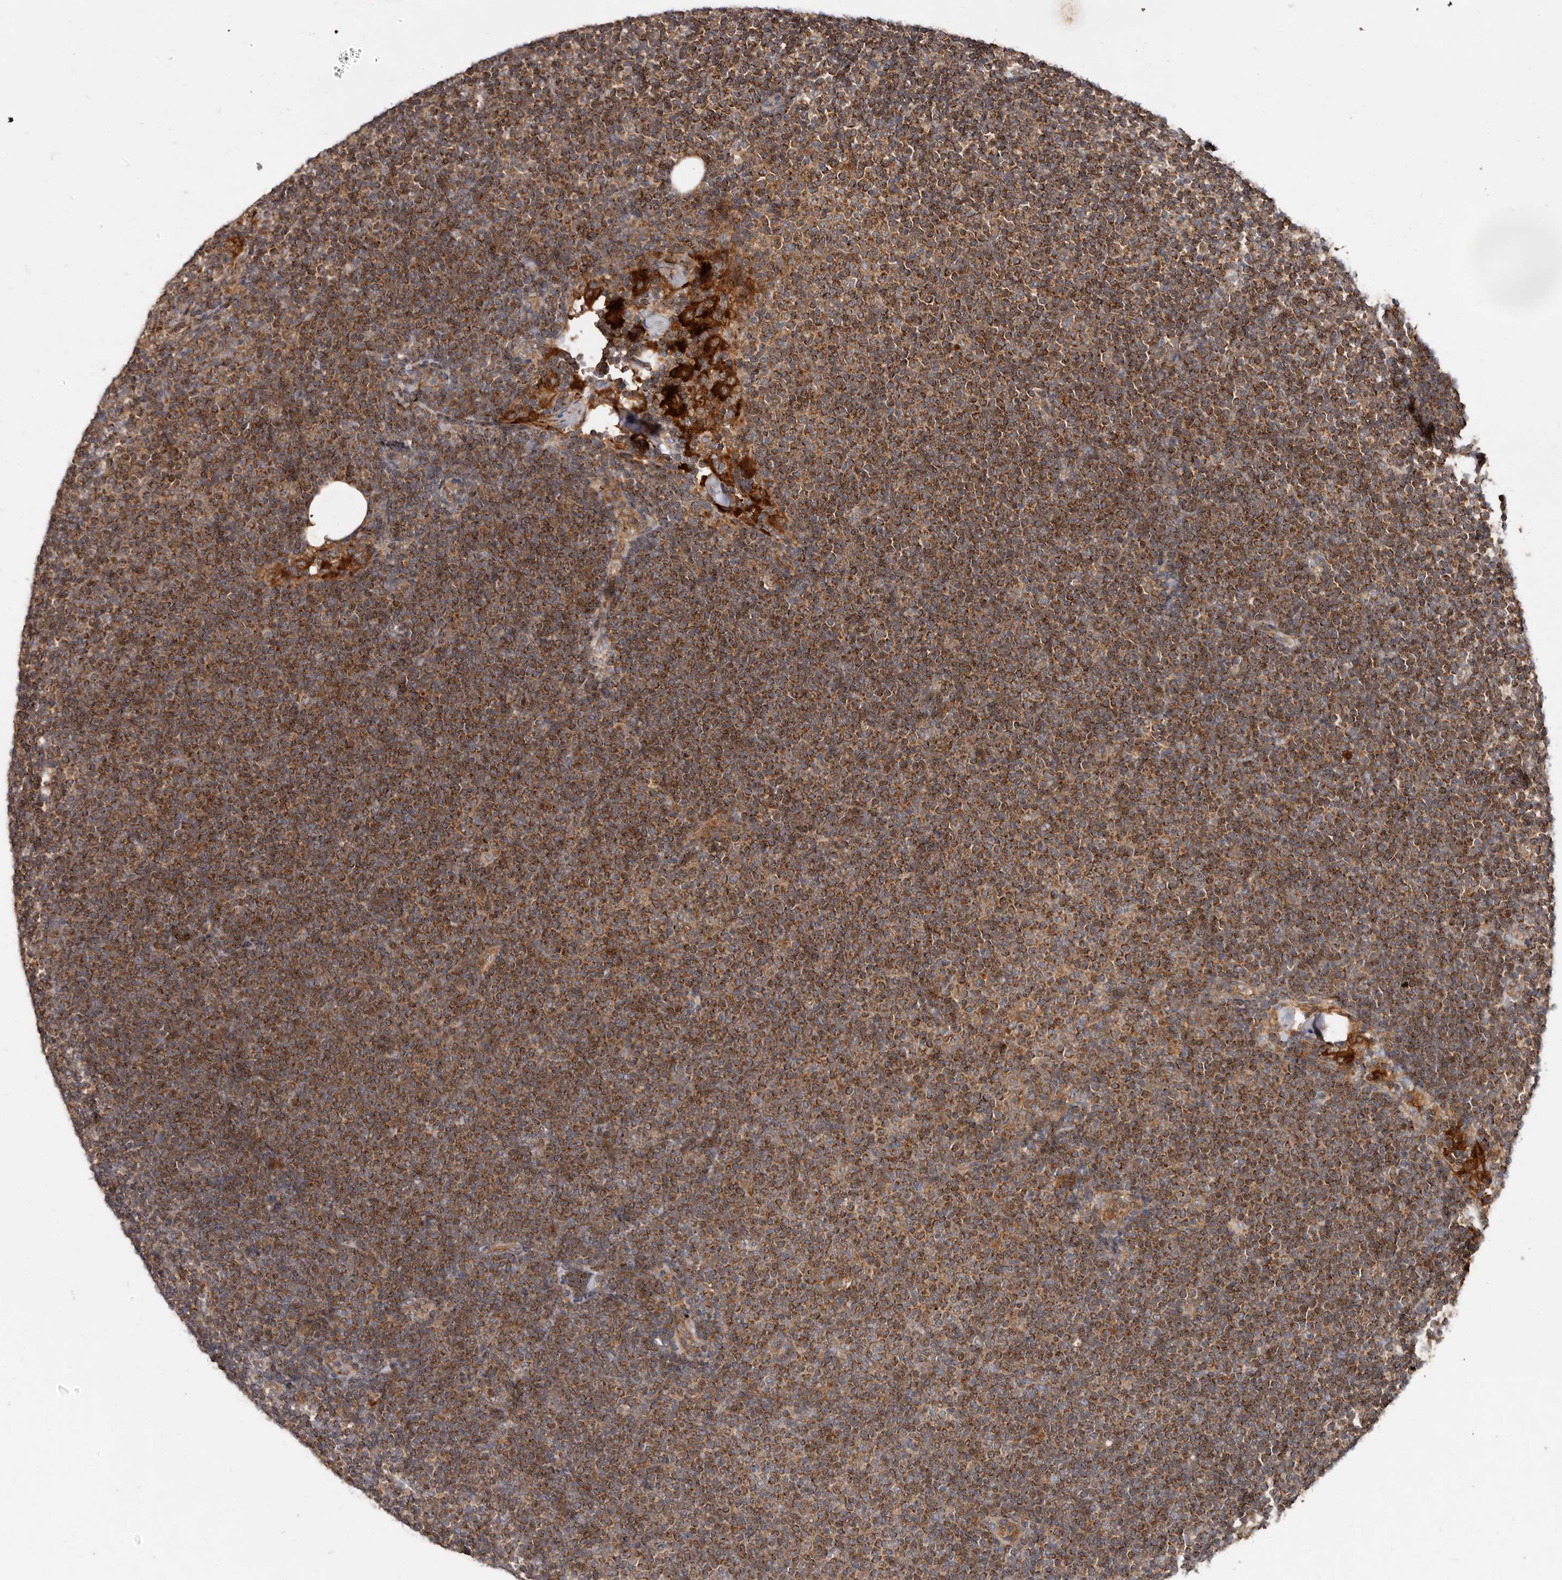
{"staining": {"intensity": "moderate", "quantity": ">75%", "location": "cytoplasmic/membranous"}, "tissue": "lymphoma", "cell_type": "Tumor cells", "image_type": "cancer", "snomed": [{"axis": "morphology", "description": "Malignant lymphoma, non-Hodgkin's type, Low grade"}, {"axis": "topography", "description": "Lymph node"}], "caption": "Tumor cells demonstrate medium levels of moderate cytoplasmic/membranous positivity in about >75% of cells in low-grade malignant lymphoma, non-Hodgkin's type. Nuclei are stained in blue.", "gene": "GOT1L1", "patient": {"sex": "female", "age": 53}}